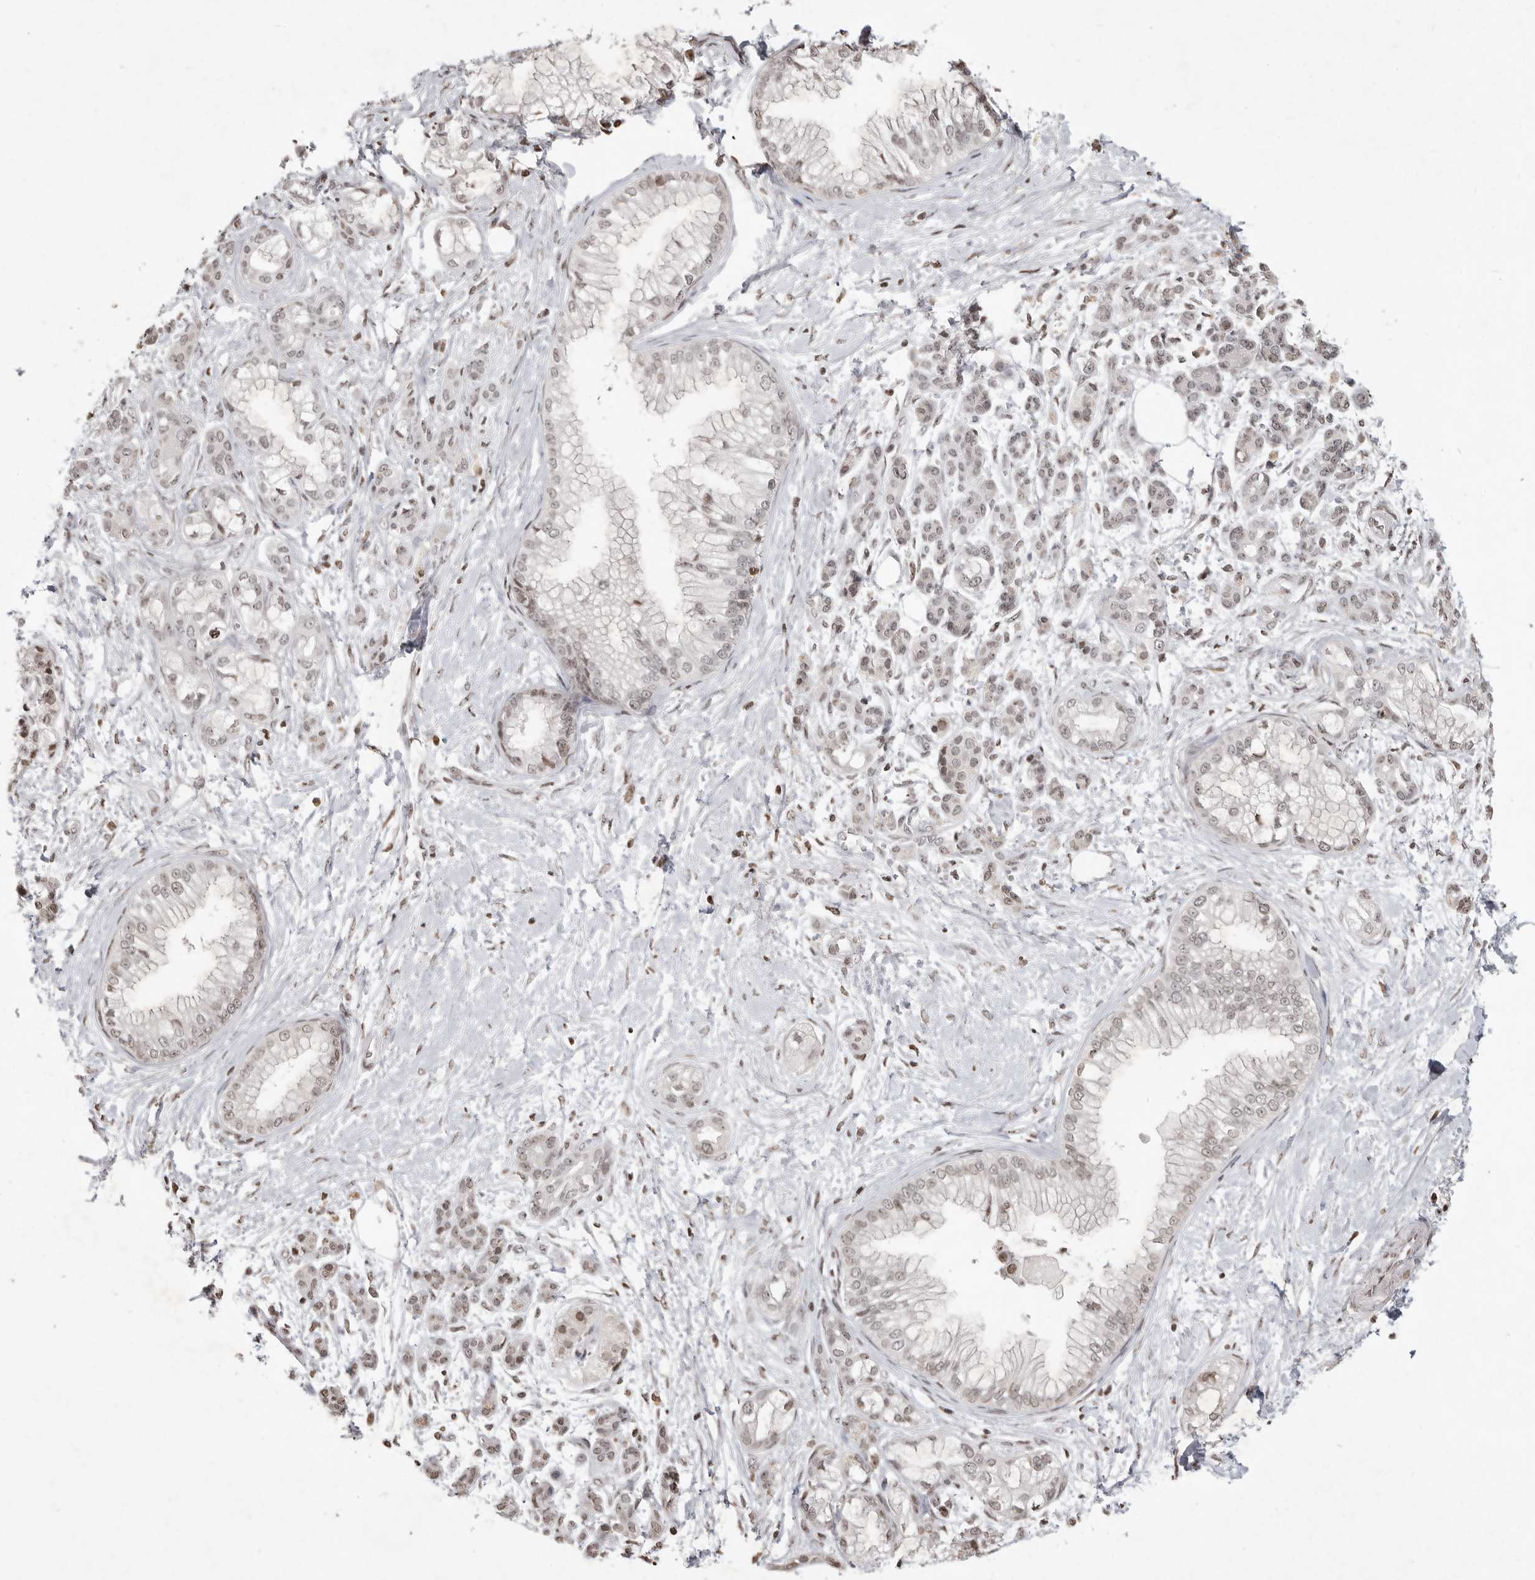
{"staining": {"intensity": "weak", "quantity": "25%-75%", "location": "nuclear"}, "tissue": "pancreatic cancer", "cell_type": "Tumor cells", "image_type": "cancer", "snomed": [{"axis": "morphology", "description": "Adenocarcinoma, NOS"}, {"axis": "topography", "description": "Pancreas"}], "caption": "Tumor cells demonstrate low levels of weak nuclear expression in approximately 25%-75% of cells in human pancreatic cancer (adenocarcinoma).", "gene": "WDR45", "patient": {"sex": "male", "age": 68}}